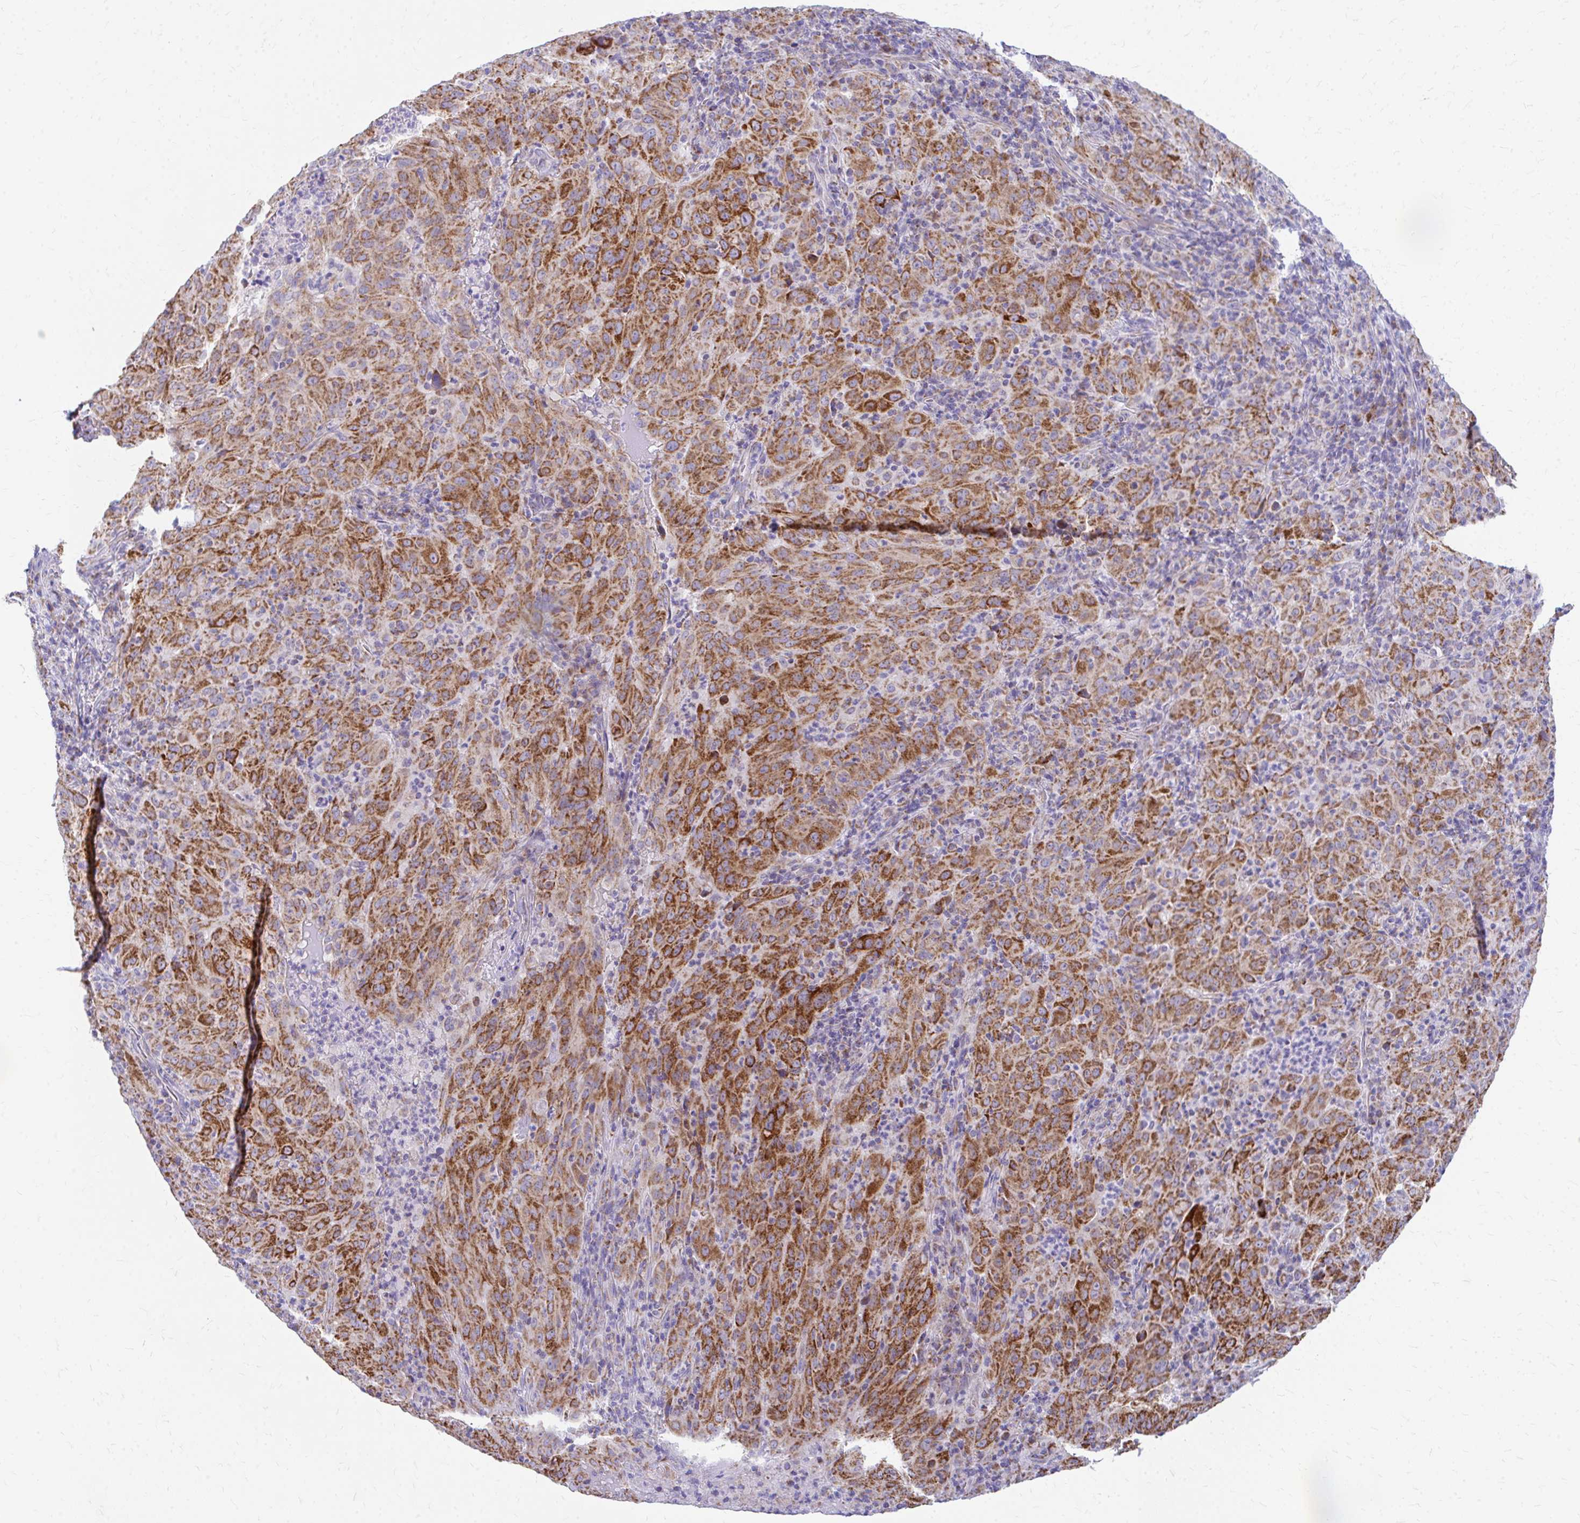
{"staining": {"intensity": "strong", "quantity": ">75%", "location": "cytoplasmic/membranous"}, "tissue": "pancreatic cancer", "cell_type": "Tumor cells", "image_type": "cancer", "snomed": [{"axis": "morphology", "description": "Adenocarcinoma, NOS"}, {"axis": "topography", "description": "Pancreas"}], "caption": "DAB (3,3'-diaminobenzidine) immunohistochemical staining of pancreatic cancer shows strong cytoplasmic/membranous protein staining in approximately >75% of tumor cells.", "gene": "MRPL19", "patient": {"sex": "male", "age": 63}}